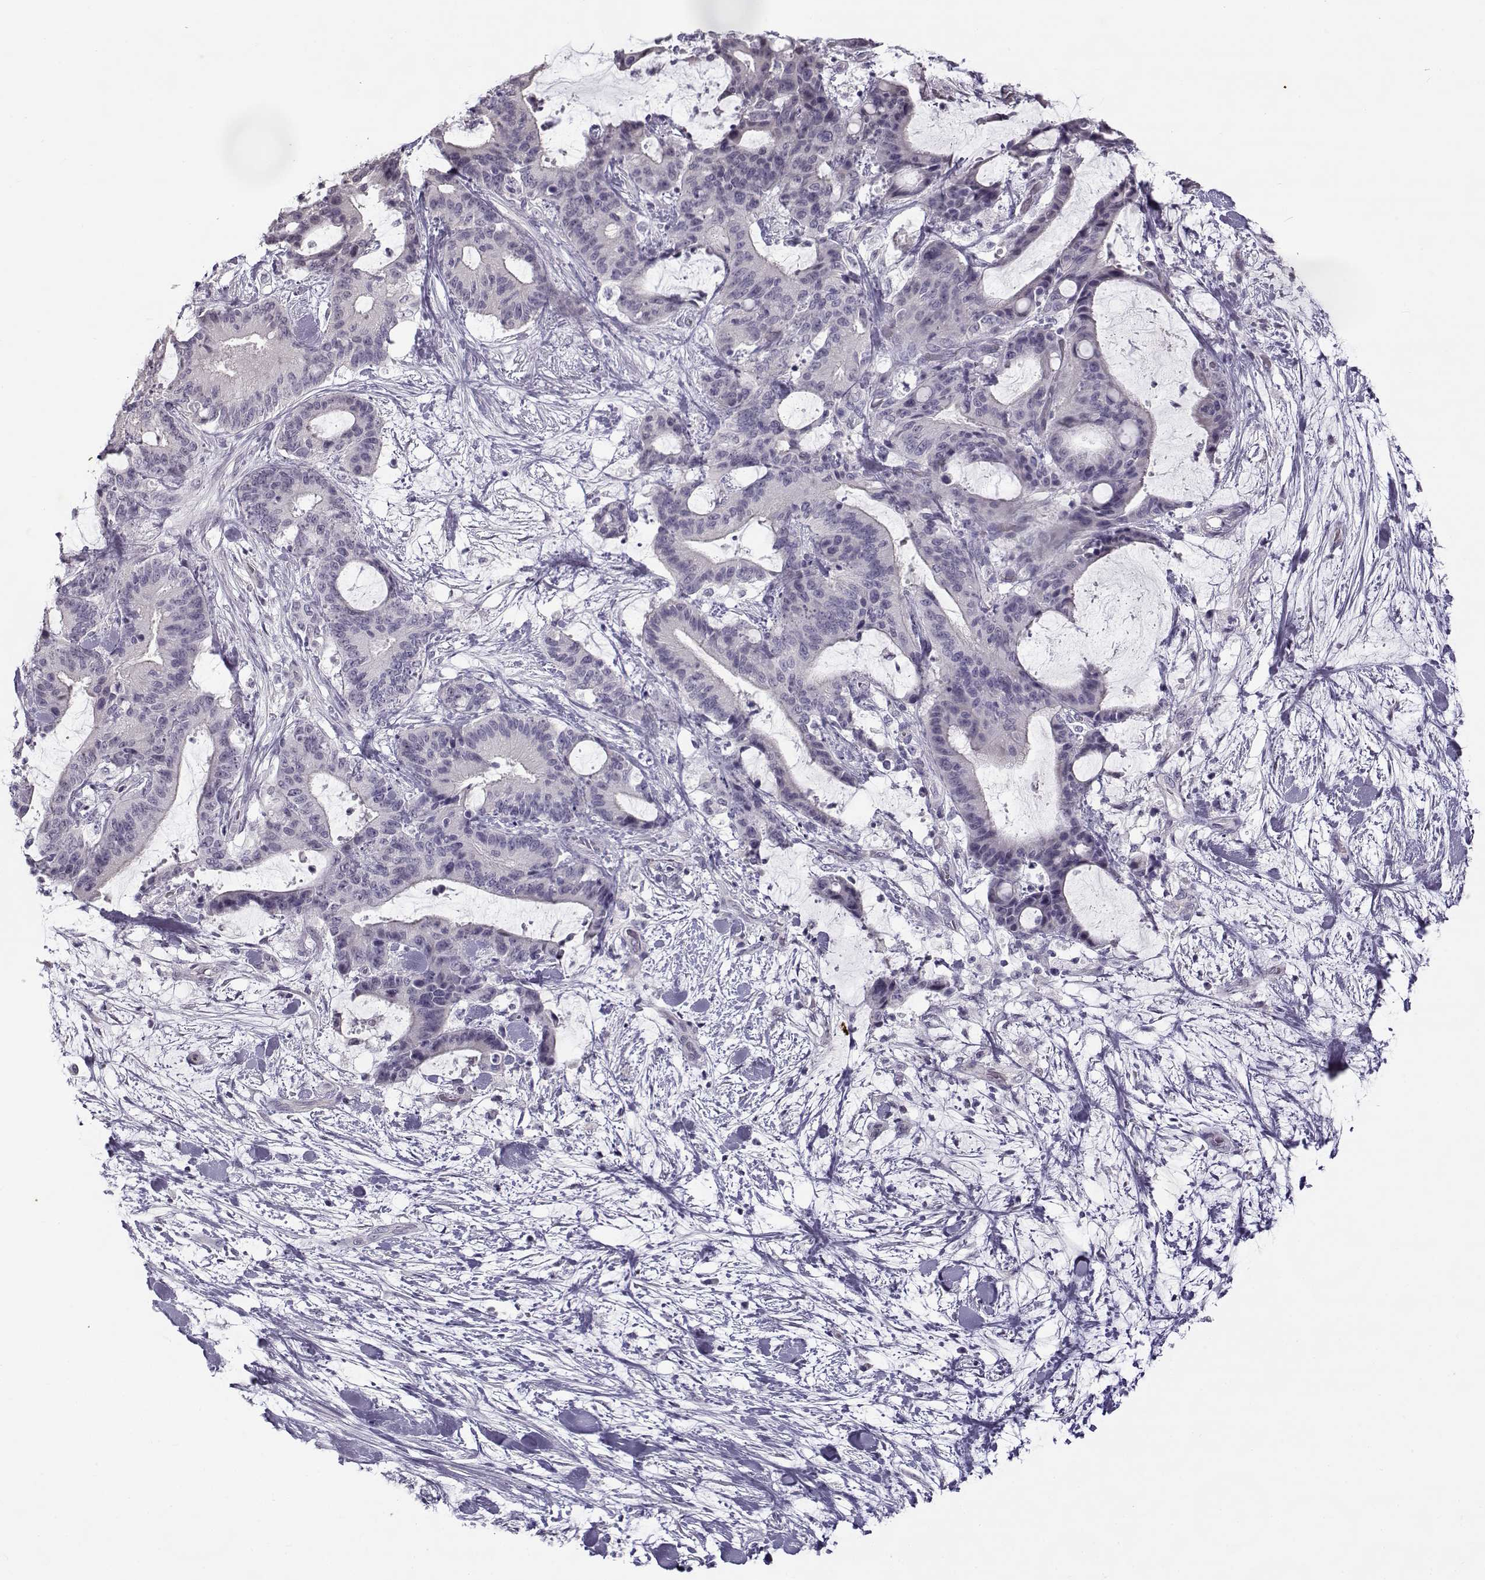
{"staining": {"intensity": "negative", "quantity": "none", "location": "none"}, "tissue": "liver cancer", "cell_type": "Tumor cells", "image_type": "cancer", "snomed": [{"axis": "morphology", "description": "Cholangiocarcinoma"}, {"axis": "topography", "description": "Liver"}], "caption": "Tumor cells are negative for protein expression in human liver cholangiocarcinoma. (DAB immunohistochemistry (IHC) visualized using brightfield microscopy, high magnification).", "gene": "TEX55", "patient": {"sex": "female", "age": 73}}